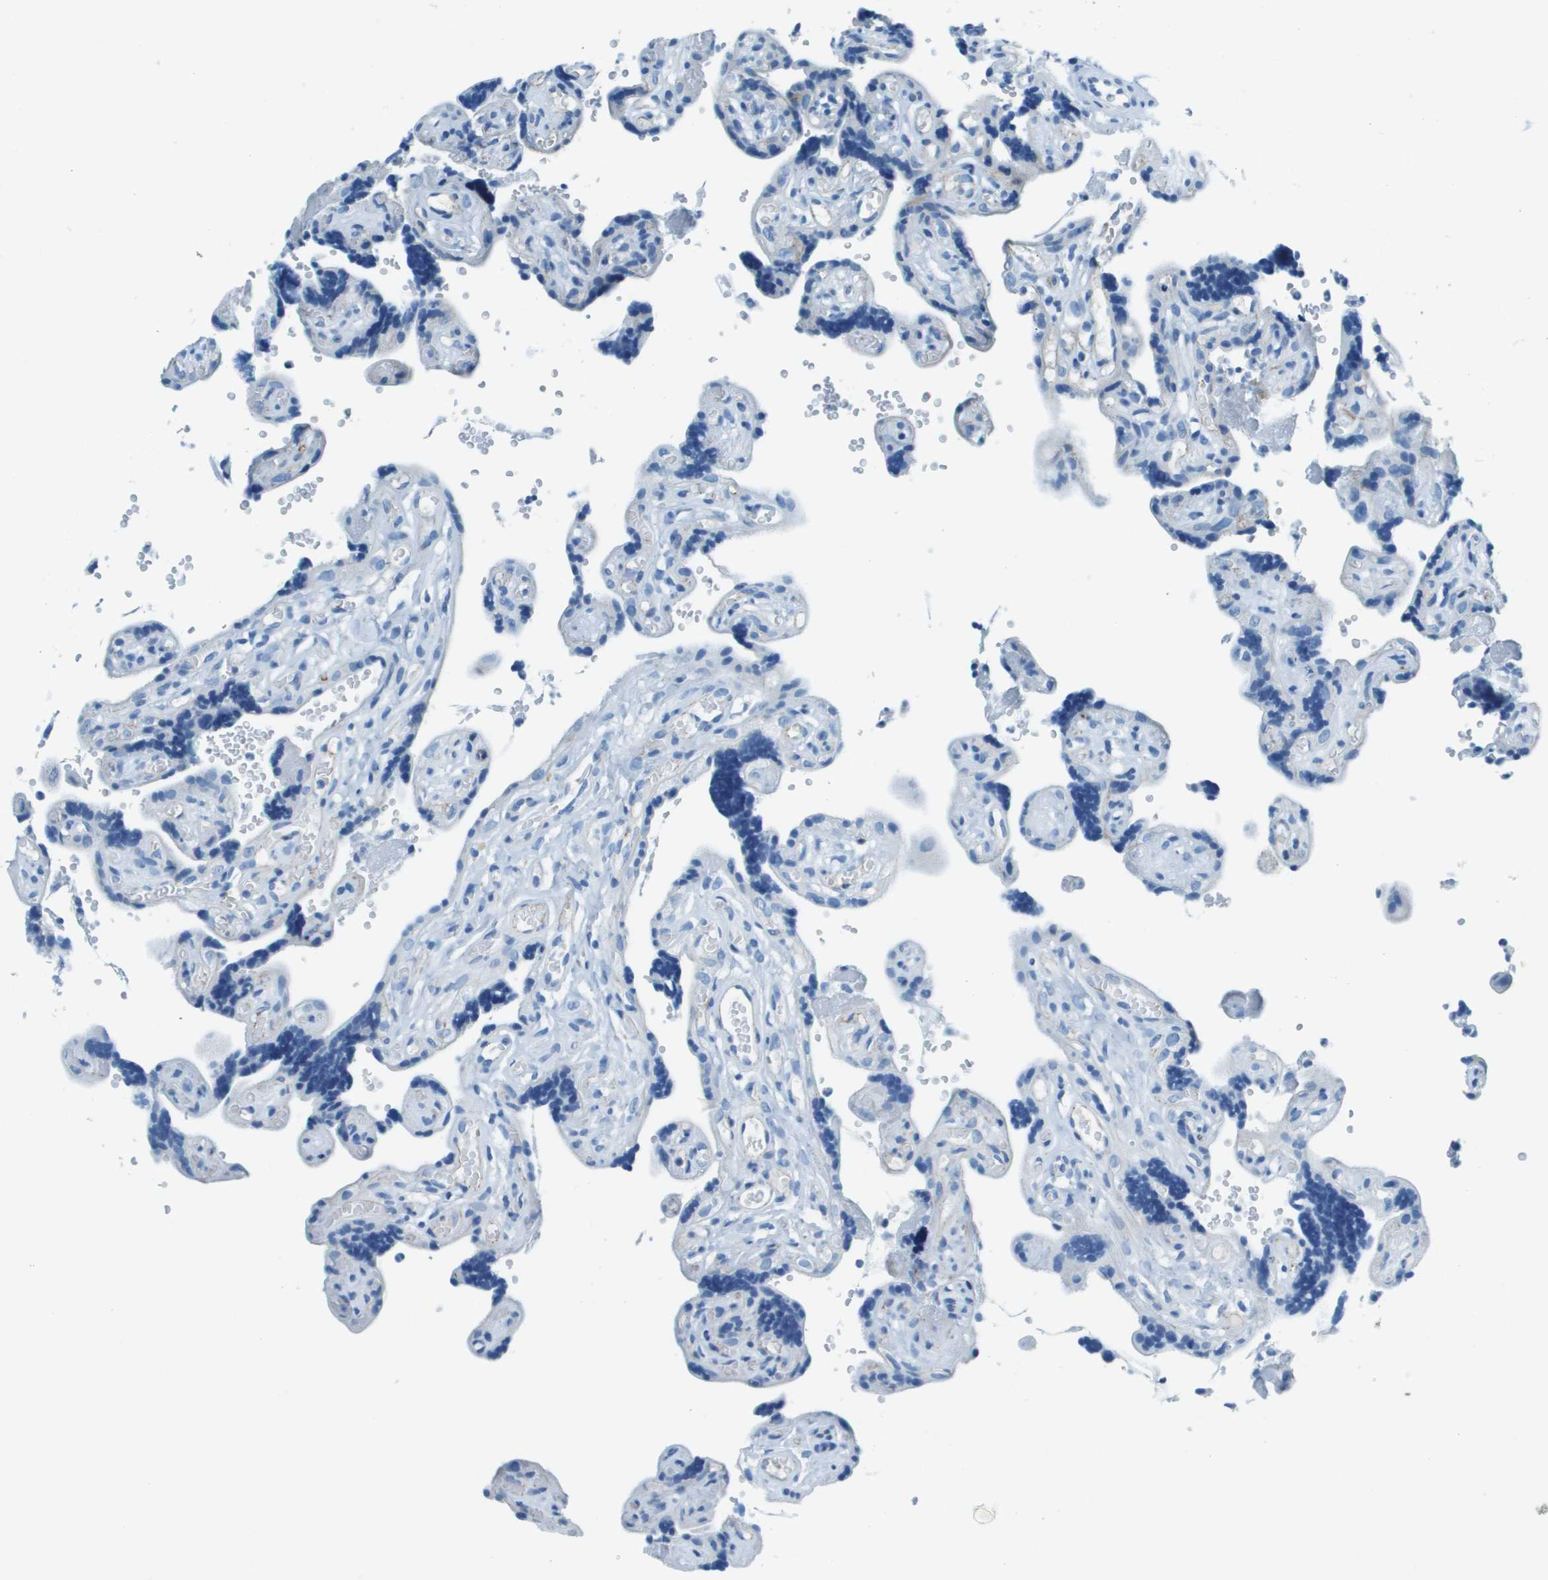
{"staining": {"intensity": "negative", "quantity": "none", "location": "none"}, "tissue": "placenta", "cell_type": "Decidual cells", "image_type": "normal", "snomed": [{"axis": "morphology", "description": "Normal tissue, NOS"}, {"axis": "topography", "description": "Placenta"}], "caption": "A high-resolution histopathology image shows IHC staining of normal placenta, which demonstrates no significant expression in decidual cells.", "gene": "SLC16A10", "patient": {"sex": "female", "age": 30}}